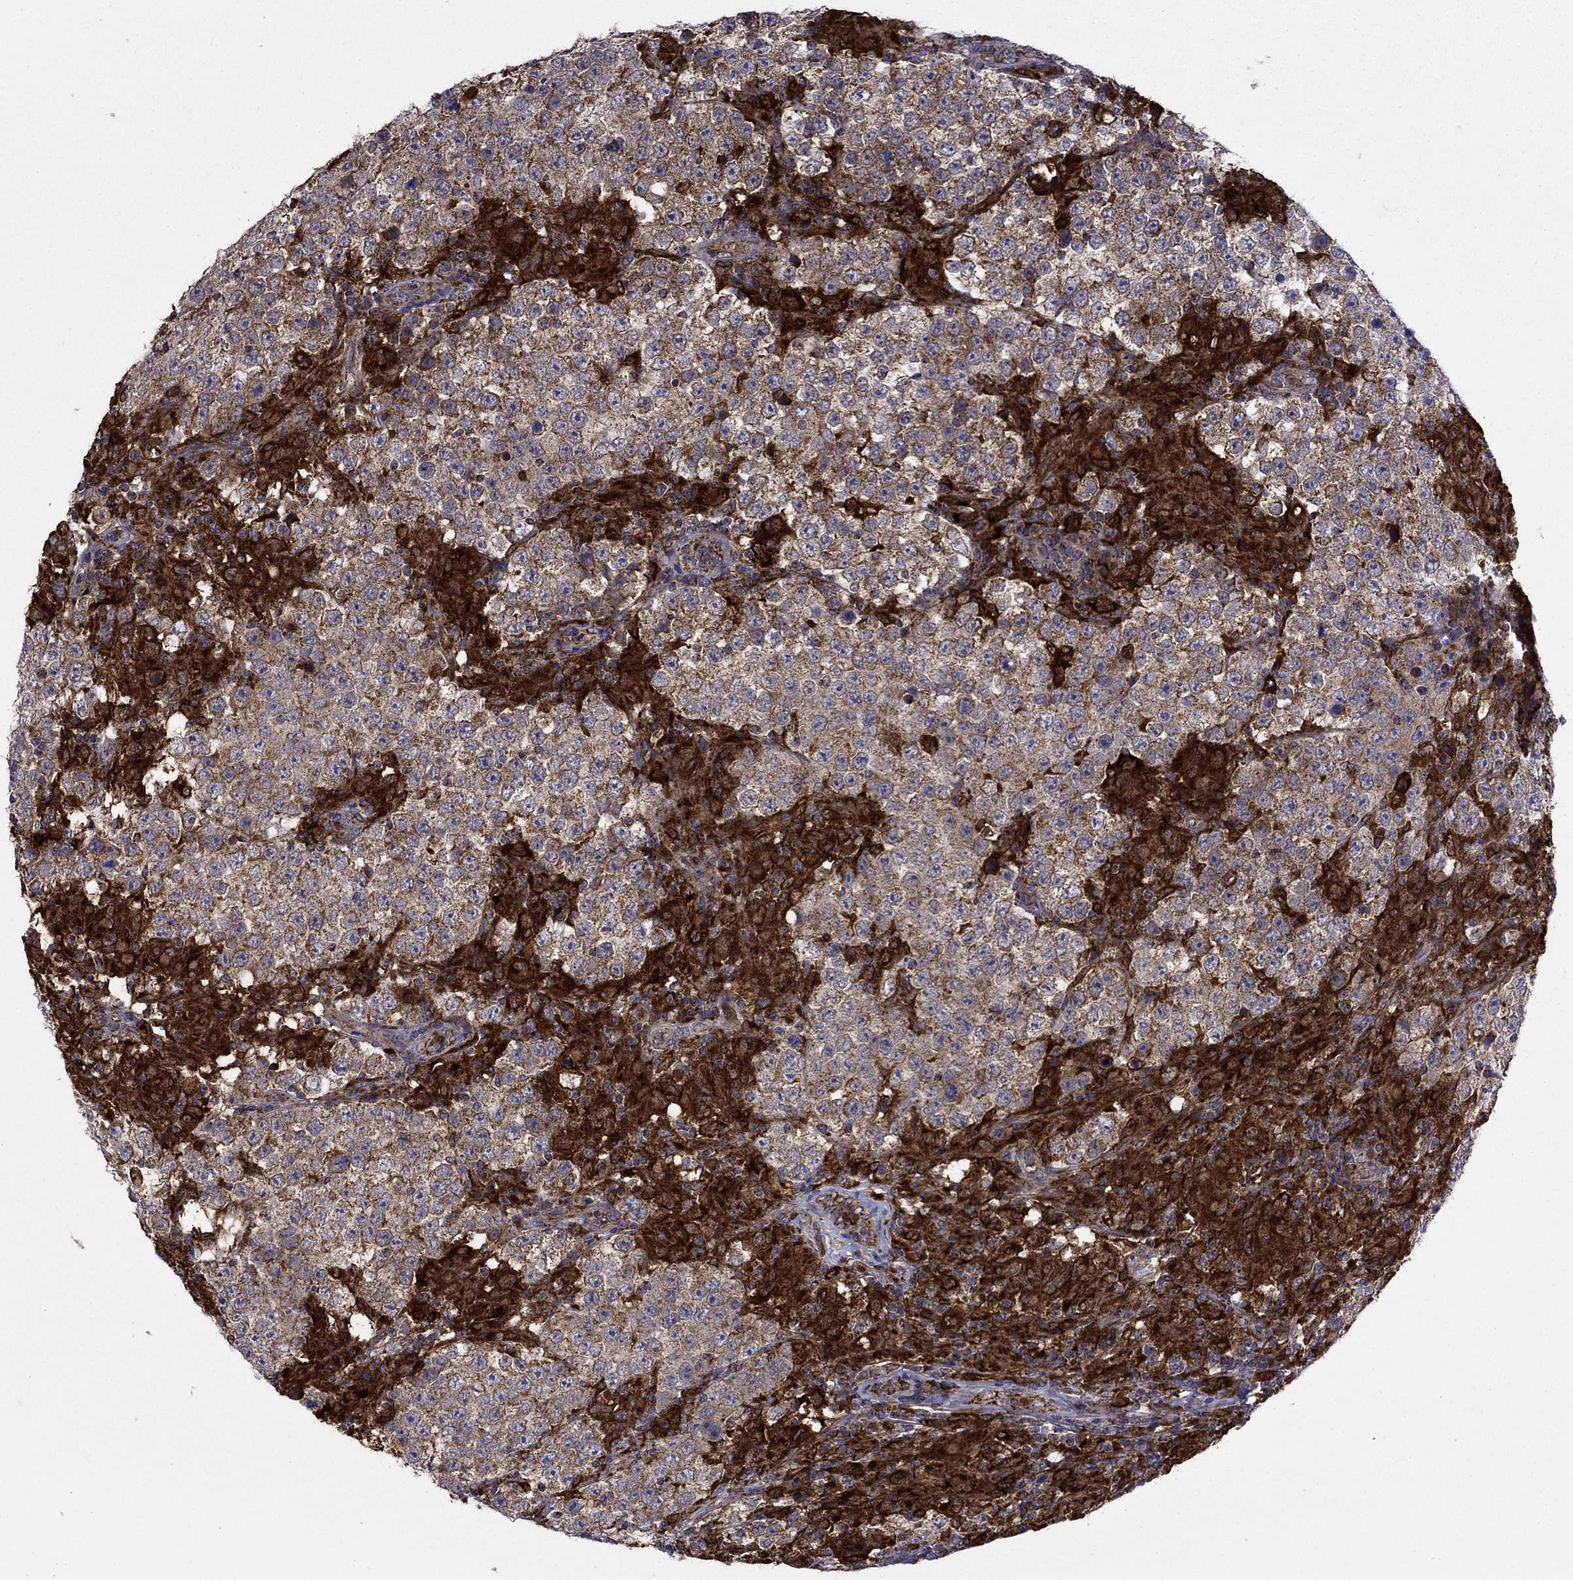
{"staining": {"intensity": "moderate", "quantity": "25%-75%", "location": "cytoplasmic/membranous"}, "tissue": "testis cancer", "cell_type": "Tumor cells", "image_type": "cancer", "snomed": [{"axis": "morphology", "description": "Seminoma, NOS"}, {"axis": "morphology", "description": "Carcinoma, Embryonal, NOS"}, {"axis": "topography", "description": "Testis"}], "caption": "Immunohistochemistry (IHC) histopathology image of testis cancer (embryonal carcinoma) stained for a protein (brown), which demonstrates medium levels of moderate cytoplasmic/membranous staining in about 25%-75% of tumor cells.", "gene": "RNF19B", "patient": {"sex": "male", "age": 41}}